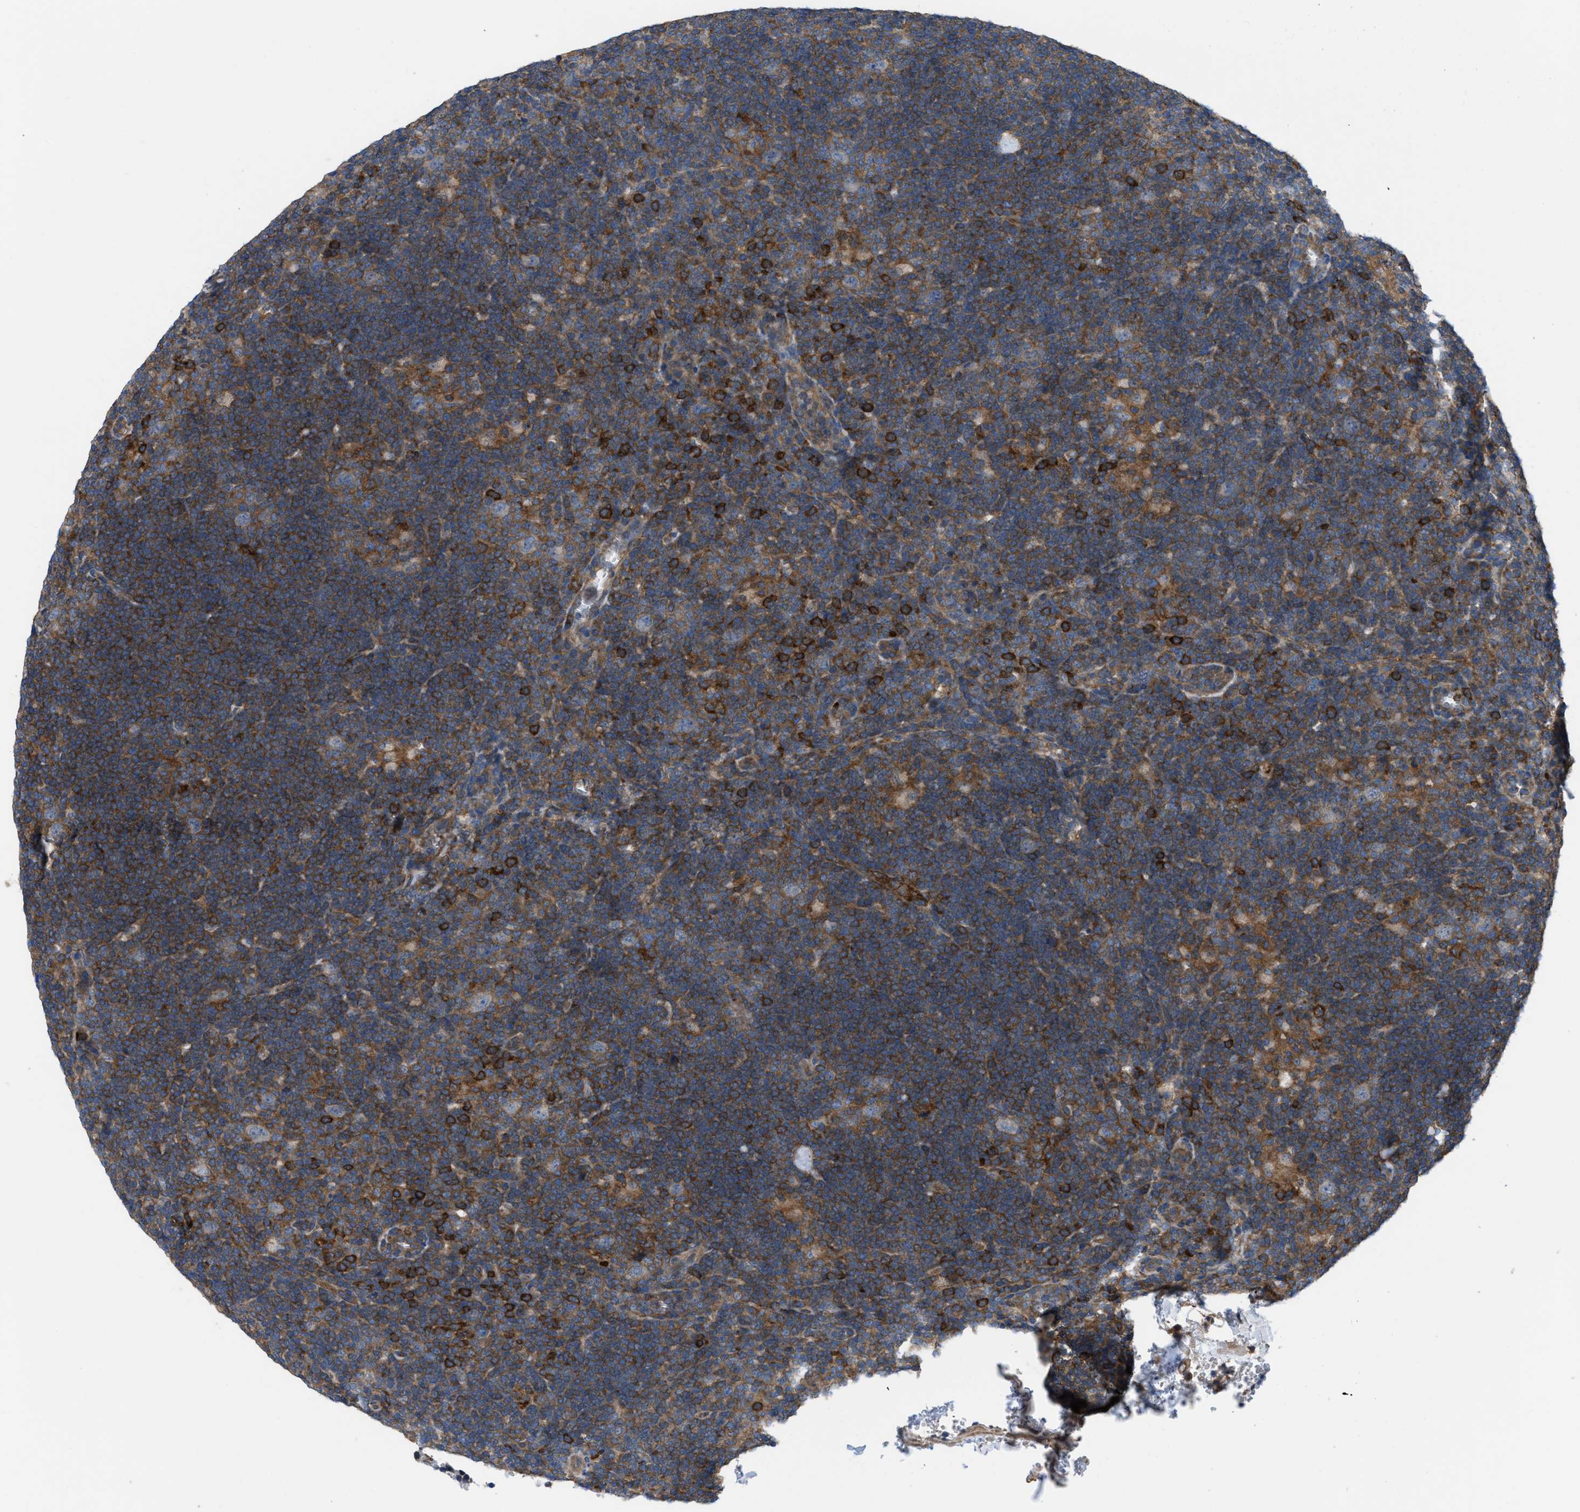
{"staining": {"intensity": "weak", "quantity": "<25%", "location": "cytoplasmic/membranous"}, "tissue": "lymphoma", "cell_type": "Tumor cells", "image_type": "cancer", "snomed": [{"axis": "morphology", "description": "Hodgkin's disease, NOS"}, {"axis": "topography", "description": "Lymph node"}], "caption": "This photomicrograph is of Hodgkin's disease stained with immunohistochemistry (IHC) to label a protein in brown with the nuclei are counter-stained blue. There is no staining in tumor cells. (Stains: DAB IHC with hematoxylin counter stain, Microscopy: brightfield microscopy at high magnification).", "gene": "MYO18A", "patient": {"sex": "female", "age": 57}}